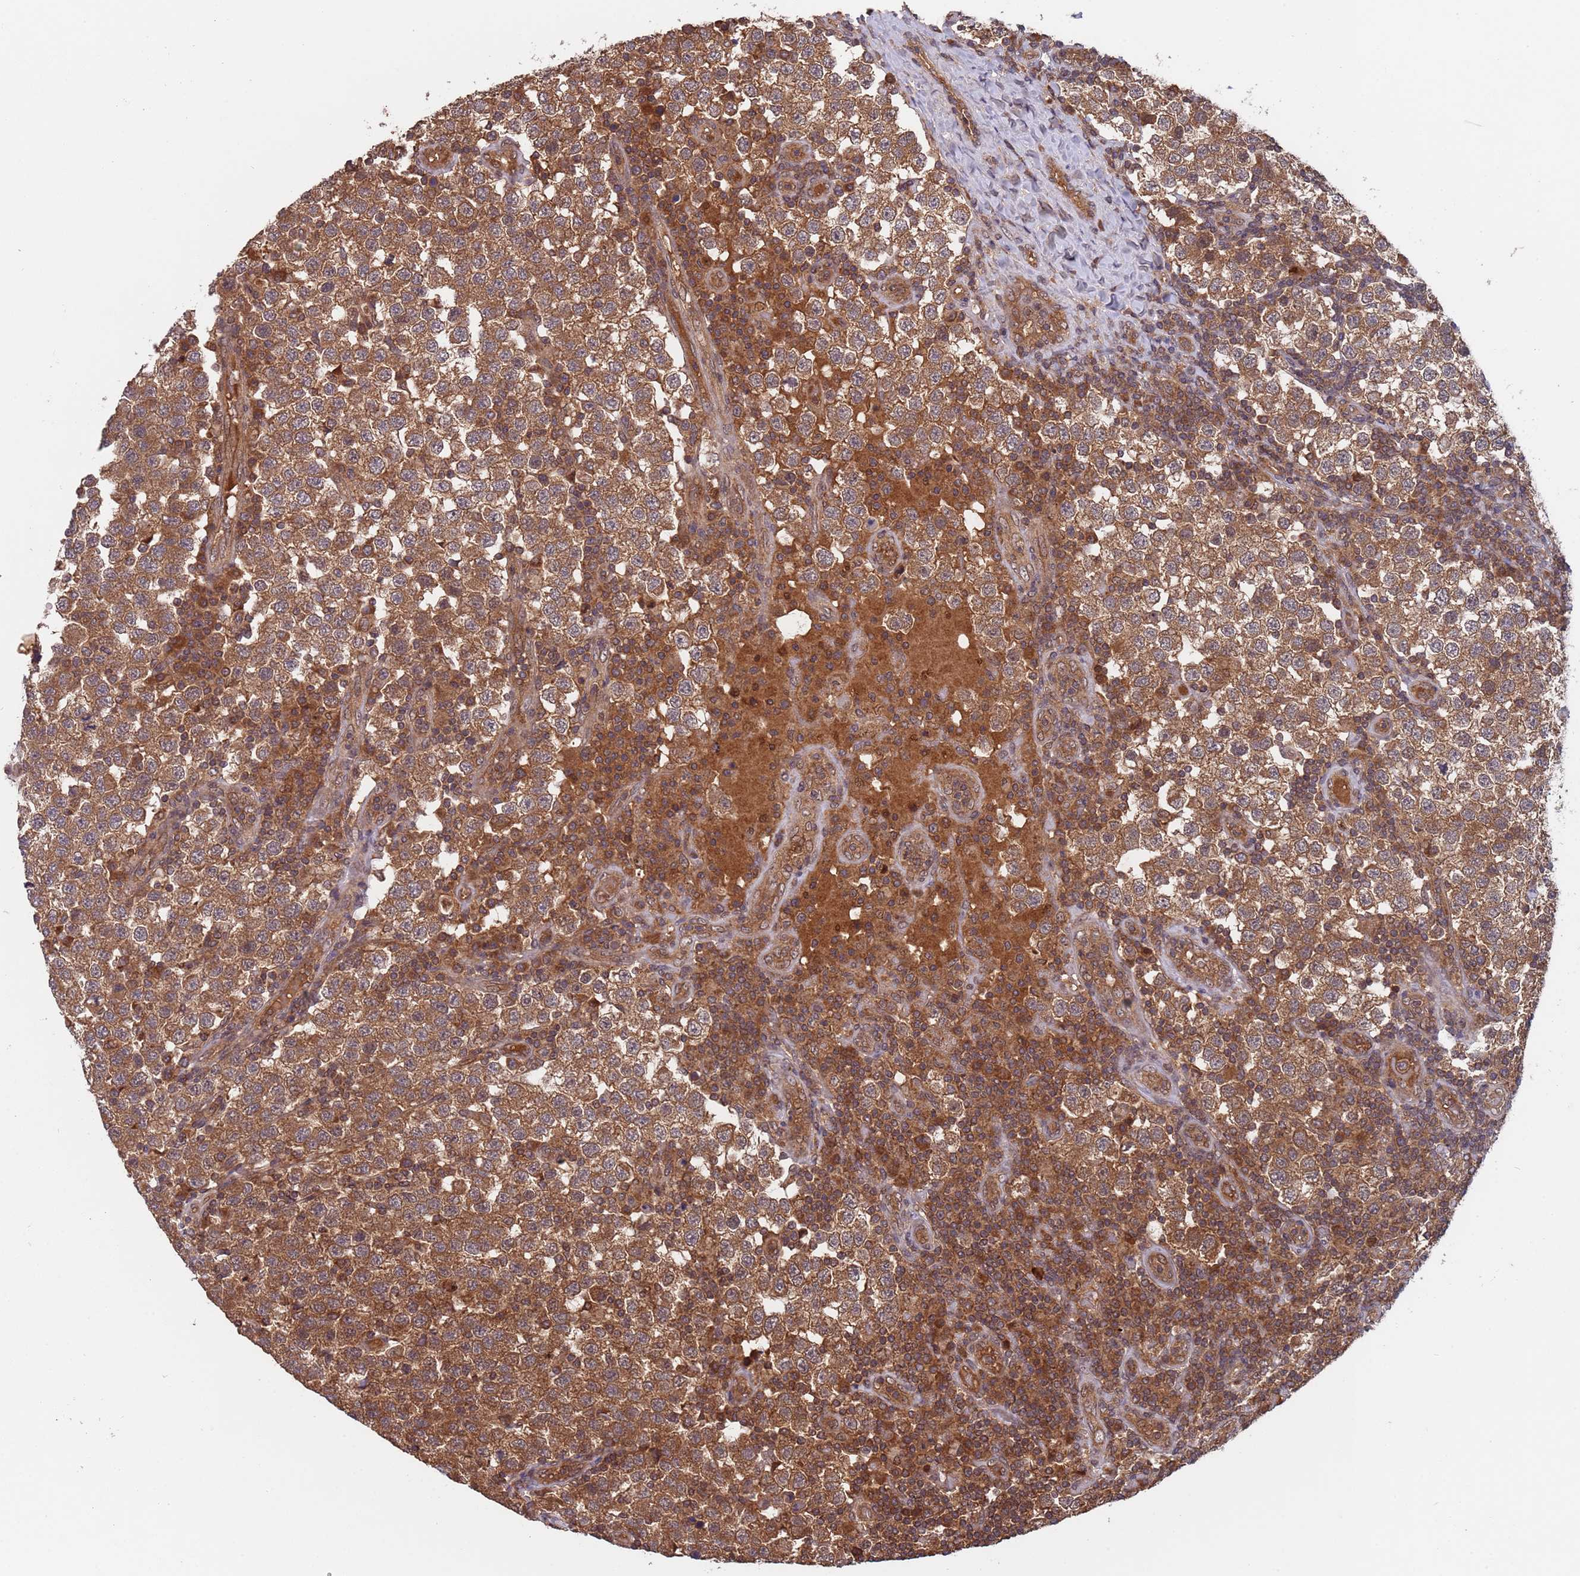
{"staining": {"intensity": "strong", "quantity": ">75%", "location": "cytoplasmic/membranous"}, "tissue": "testis cancer", "cell_type": "Tumor cells", "image_type": "cancer", "snomed": [{"axis": "morphology", "description": "Seminoma, NOS"}, {"axis": "topography", "description": "Testis"}], "caption": "Human testis seminoma stained with a brown dye demonstrates strong cytoplasmic/membranous positive staining in about >75% of tumor cells.", "gene": "ERI1", "patient": {"sex": "male", "age": 34}}